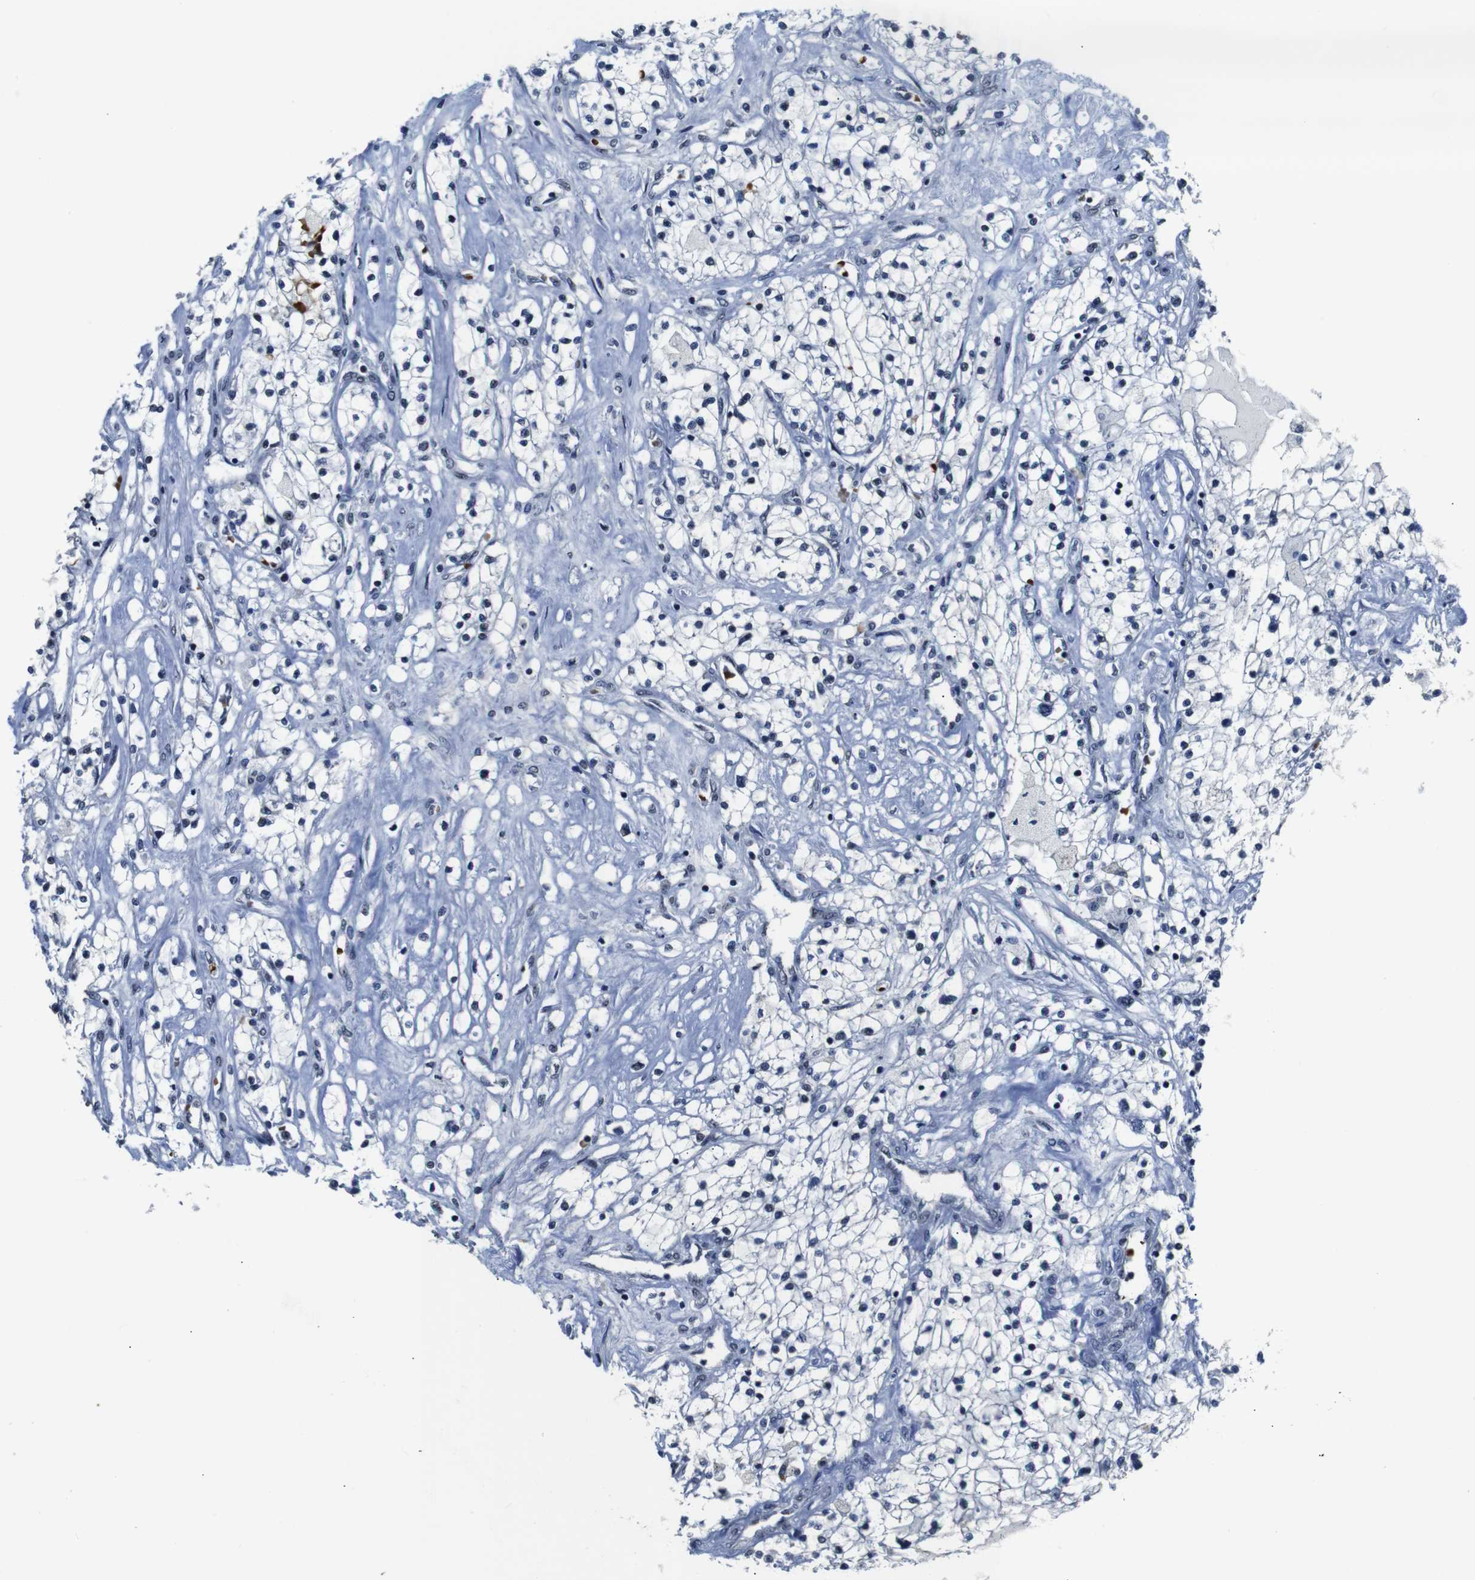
{"staining": {"intensity": "negative", "quantity": "none", "location": "none"}, "tissue": "renal cancer", "cell_type": "Tumor cells", "image_type": "cancer", "snomed": [{"axis": "morphology", "description": "Adenocarcinoma, NOS"}, {"axis": "topography", "description": "Kidney"}], "caption": "Tumor cells are negative for brown protein staining in renal adenocarcinoma.", "gene": "ILDR2", "patient": {"sex": "male", "age": 68}}